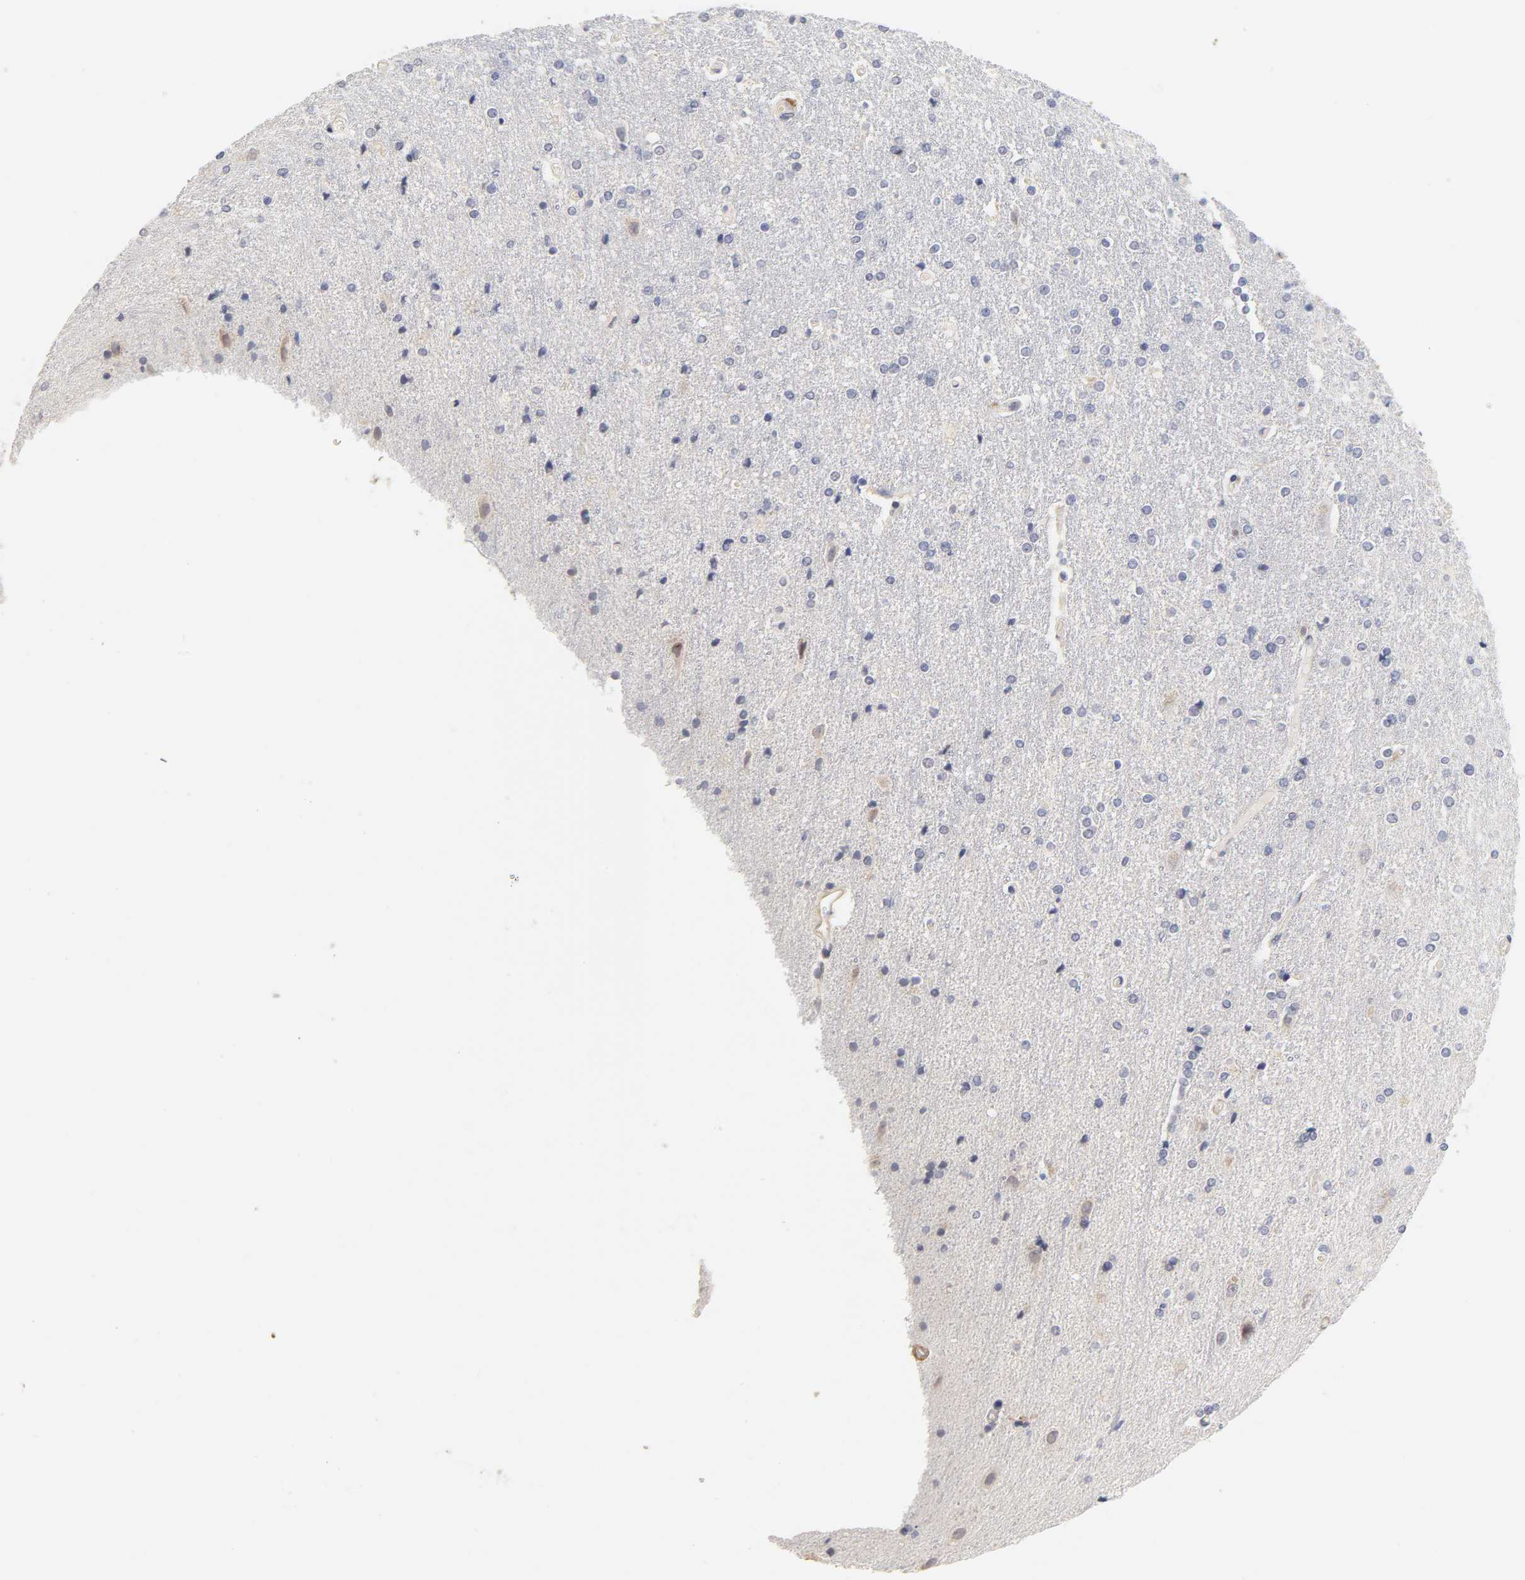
{"staining": {"intensity": "negative", "quantity": "none", "location": "none"}, "tissue": "caudate", "cell_type": "Glial cells", "image_type": "normal", "snomed": [{"axis": "morphology", "description": "Normal tissue, NOS"}, {"axis": "topography", "description": "Lateral ventricle wall"}], "caption": "This is a photomicrograph of immunohistochemistry staining of unremarkable caudate, which shows no positivity in glial cells.", "gene": "LAMB1", "patient": {"sex": "female", "age": 54}}